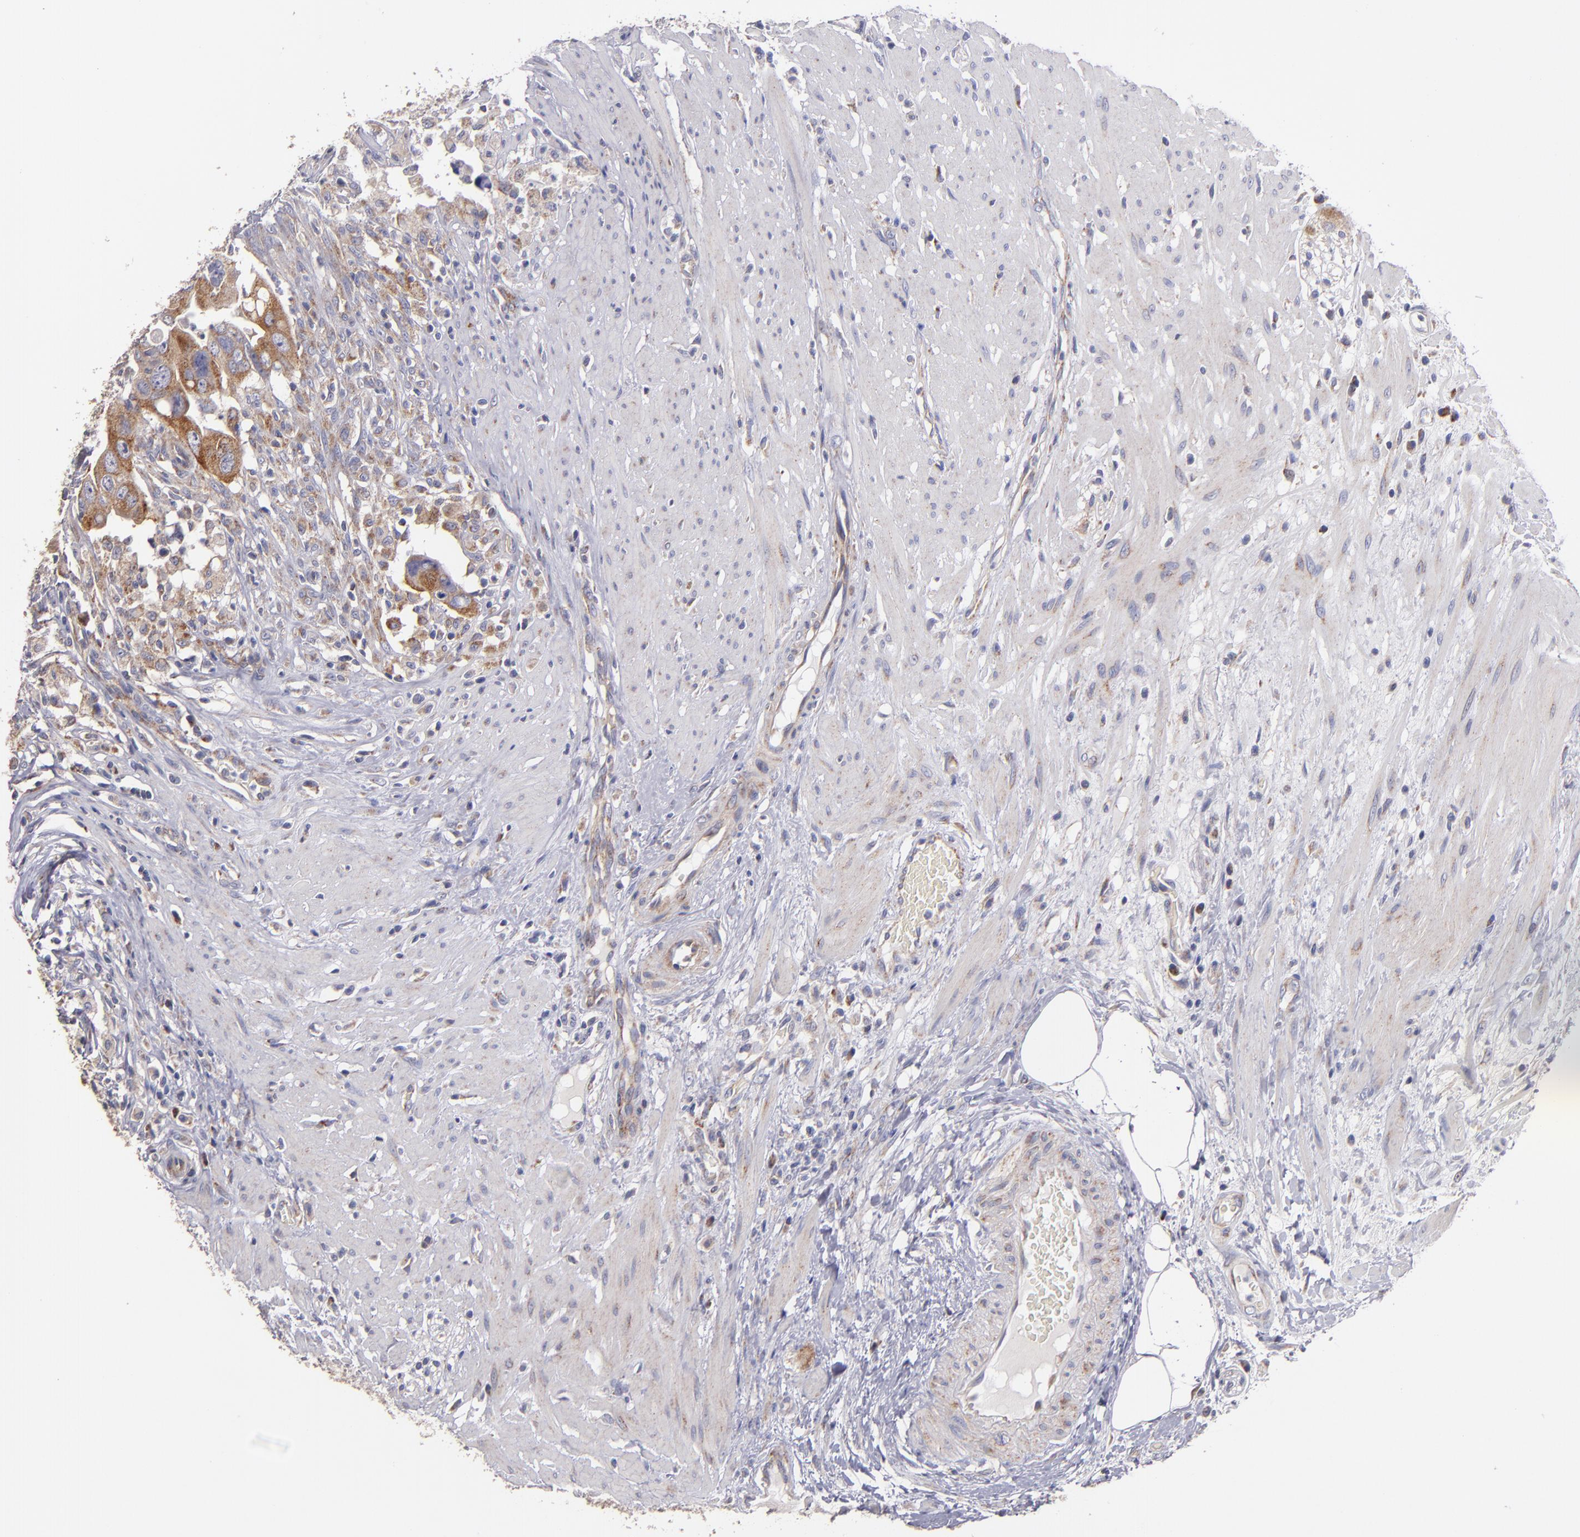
{"staining": {"intensity": "strong", "quantity": ">75%", "location": "cytoplasmic/membranous"}, "tissue": "colorectal cancer", "cell_type": "Tumor cells", "image_type": "cancer", "snomed": [{"axis": "morphology", "description": "Adenocarcinoma, NOS"}, {"axis": "topography", "description": "Rectum"}], "caption": "Protein analysis of colorectal cancer tissue shows strong cytoplasmic/membranous expression in approximately >75% of tumor cells. The staining was performed using DAB, with brown indicating positive protein expression. Nuclei are stained blue with hematoxylin.", "gene": "CLTA", "patient": {"sex": "male", "age": 53}}